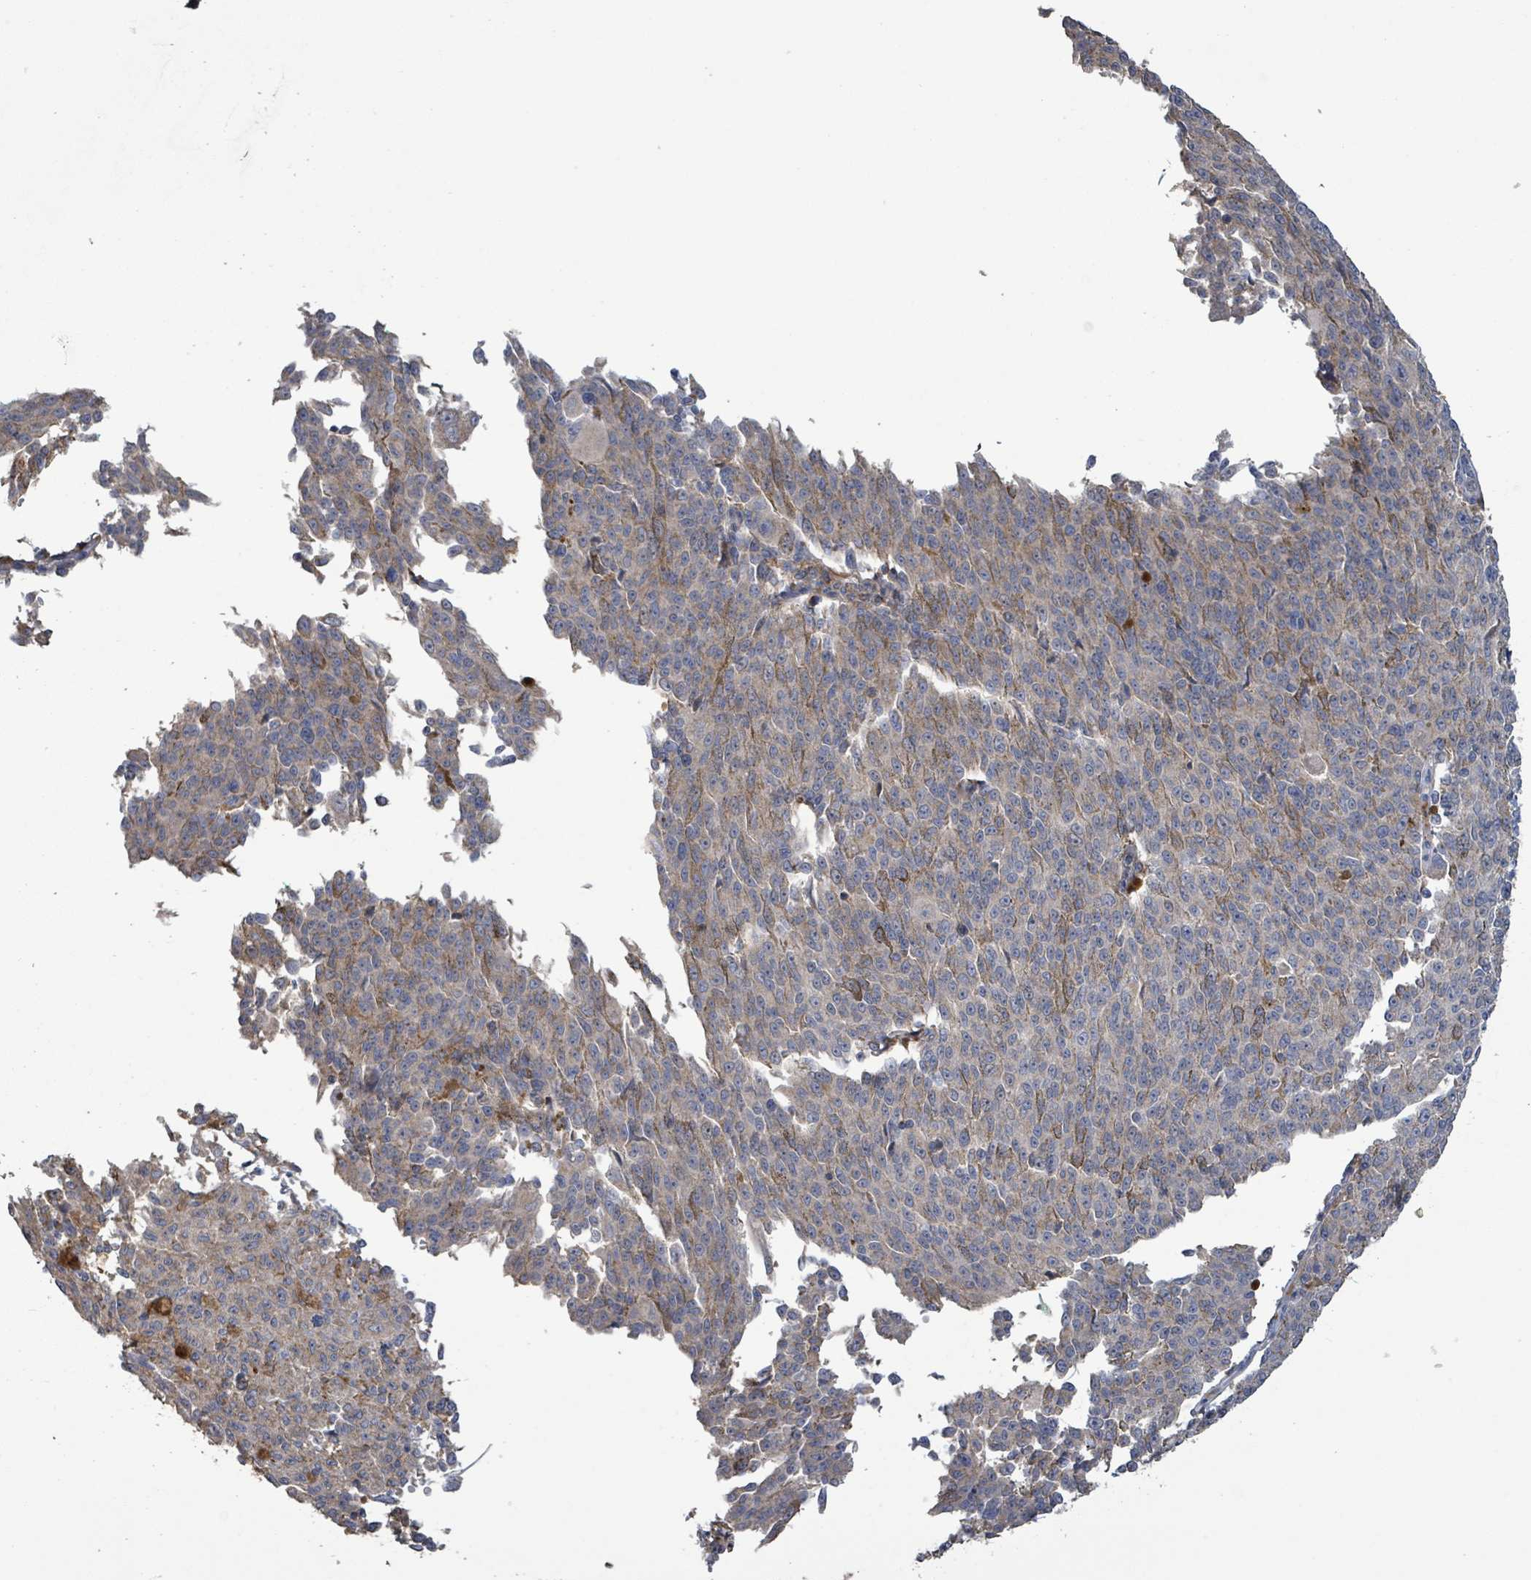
{"staining": {"intensity": "weak", "quantity": "25%-75%", "location": "cytoplasmic/membranous"}, "tissue": "melanoma", "cell_type": "Tumor cells", "image_type": "cancer", "snomed": [{"axis": "morphology", "description": "Malignant melanoma, NOS"}, {"axis": "topography", "description": "Skin"}], "caption": "DAB immunohistochemical staining of human melanoma demonstrates weak cytoplasmic/membranous protein staining in approximately 25%-75% of tumor cells.", "gene": "PLAAT1", "patient": {"sex": "female", "age": 52}}